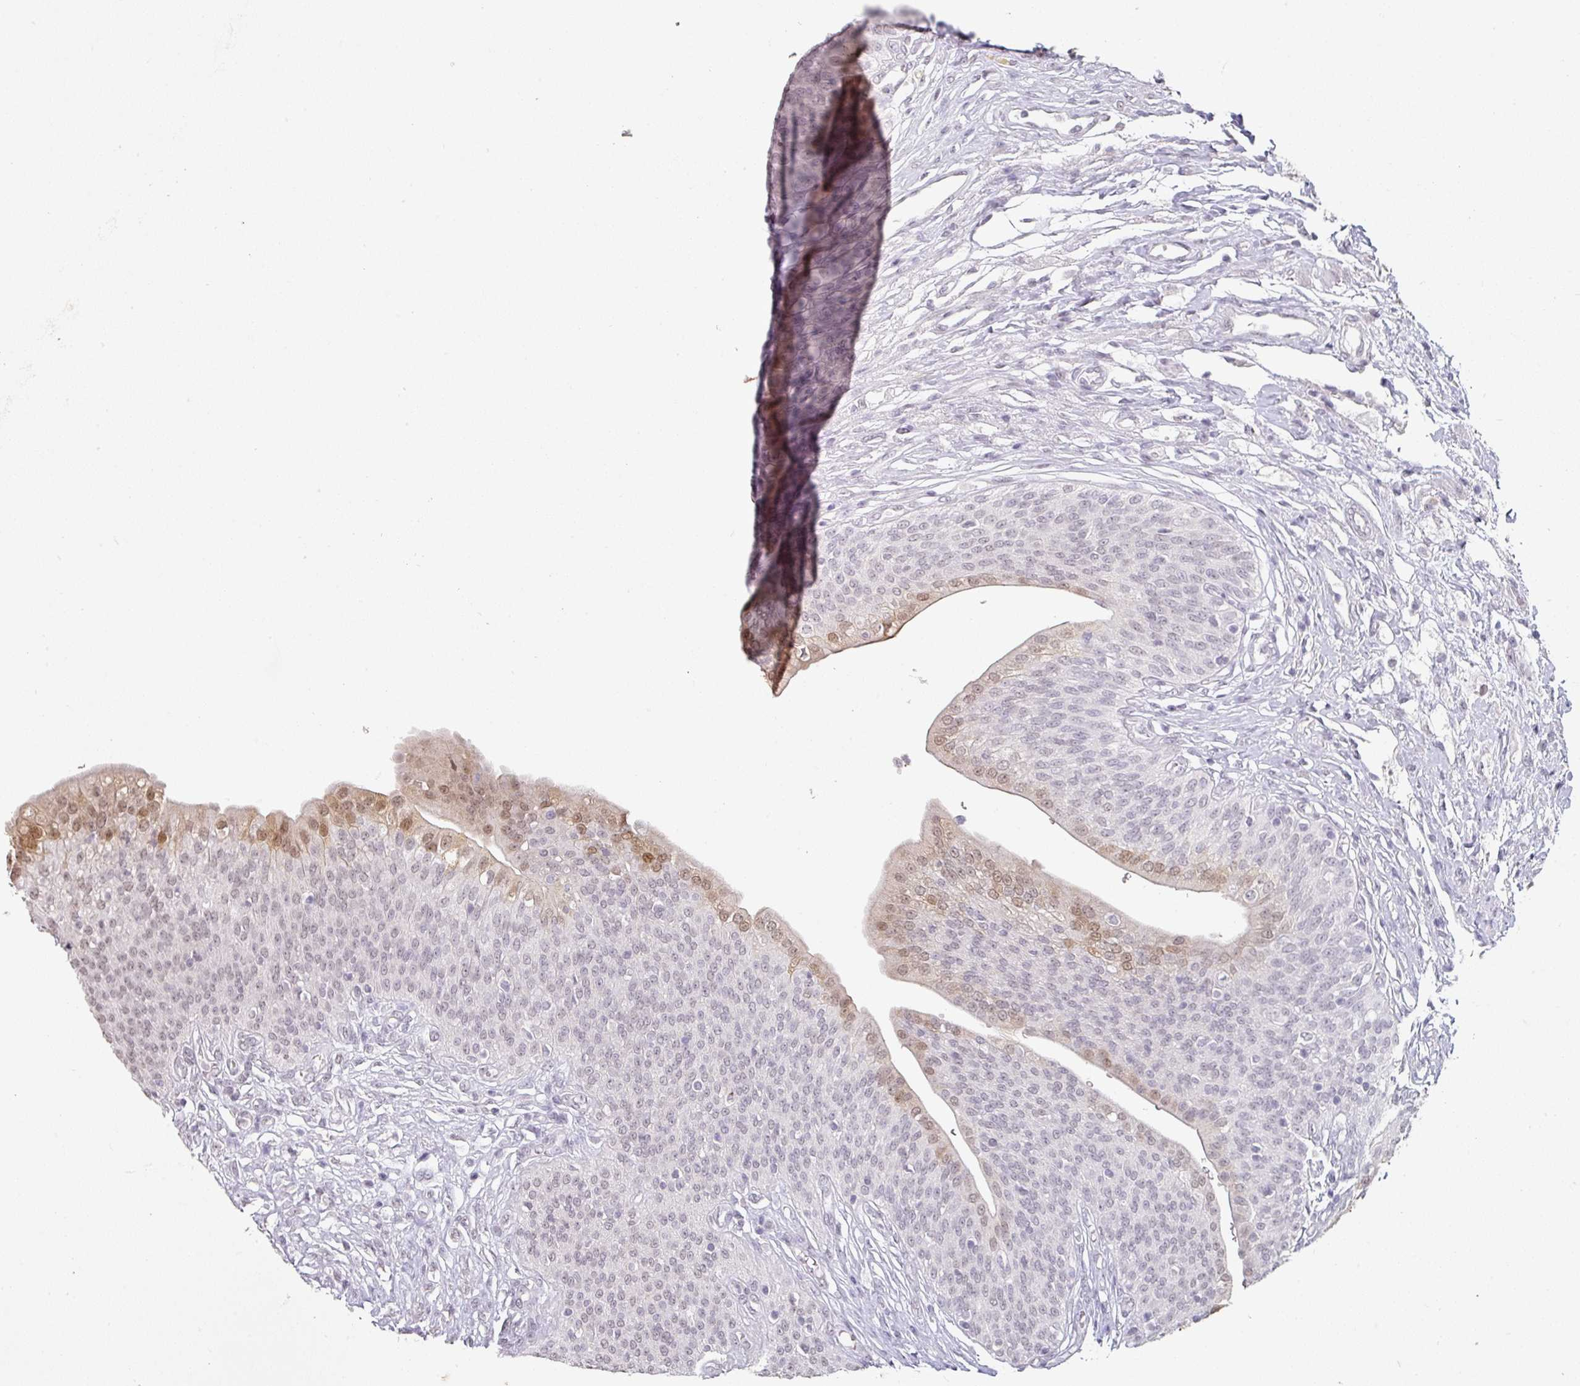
{"staining": {"intensity": "moderate", "quantity": "<25%", "location": "nuclear"}, "tissue": "urothelial cancer", "cell_type": "Tumor cells", "image_type": "cancer", "snomed": [{"axis": "morphology", "description": "Urothelial carcinoma, High grade"}, {"axis": "topography", "description": "Urinary bladder"}], "caption": "Urothelial cancer stained with a brown dye exhibits moderate nuclear positive staining in approximately <25% of tumor cells.", "gene": "SPRR1A", "patient": {"sex": "female", "age": 79}}